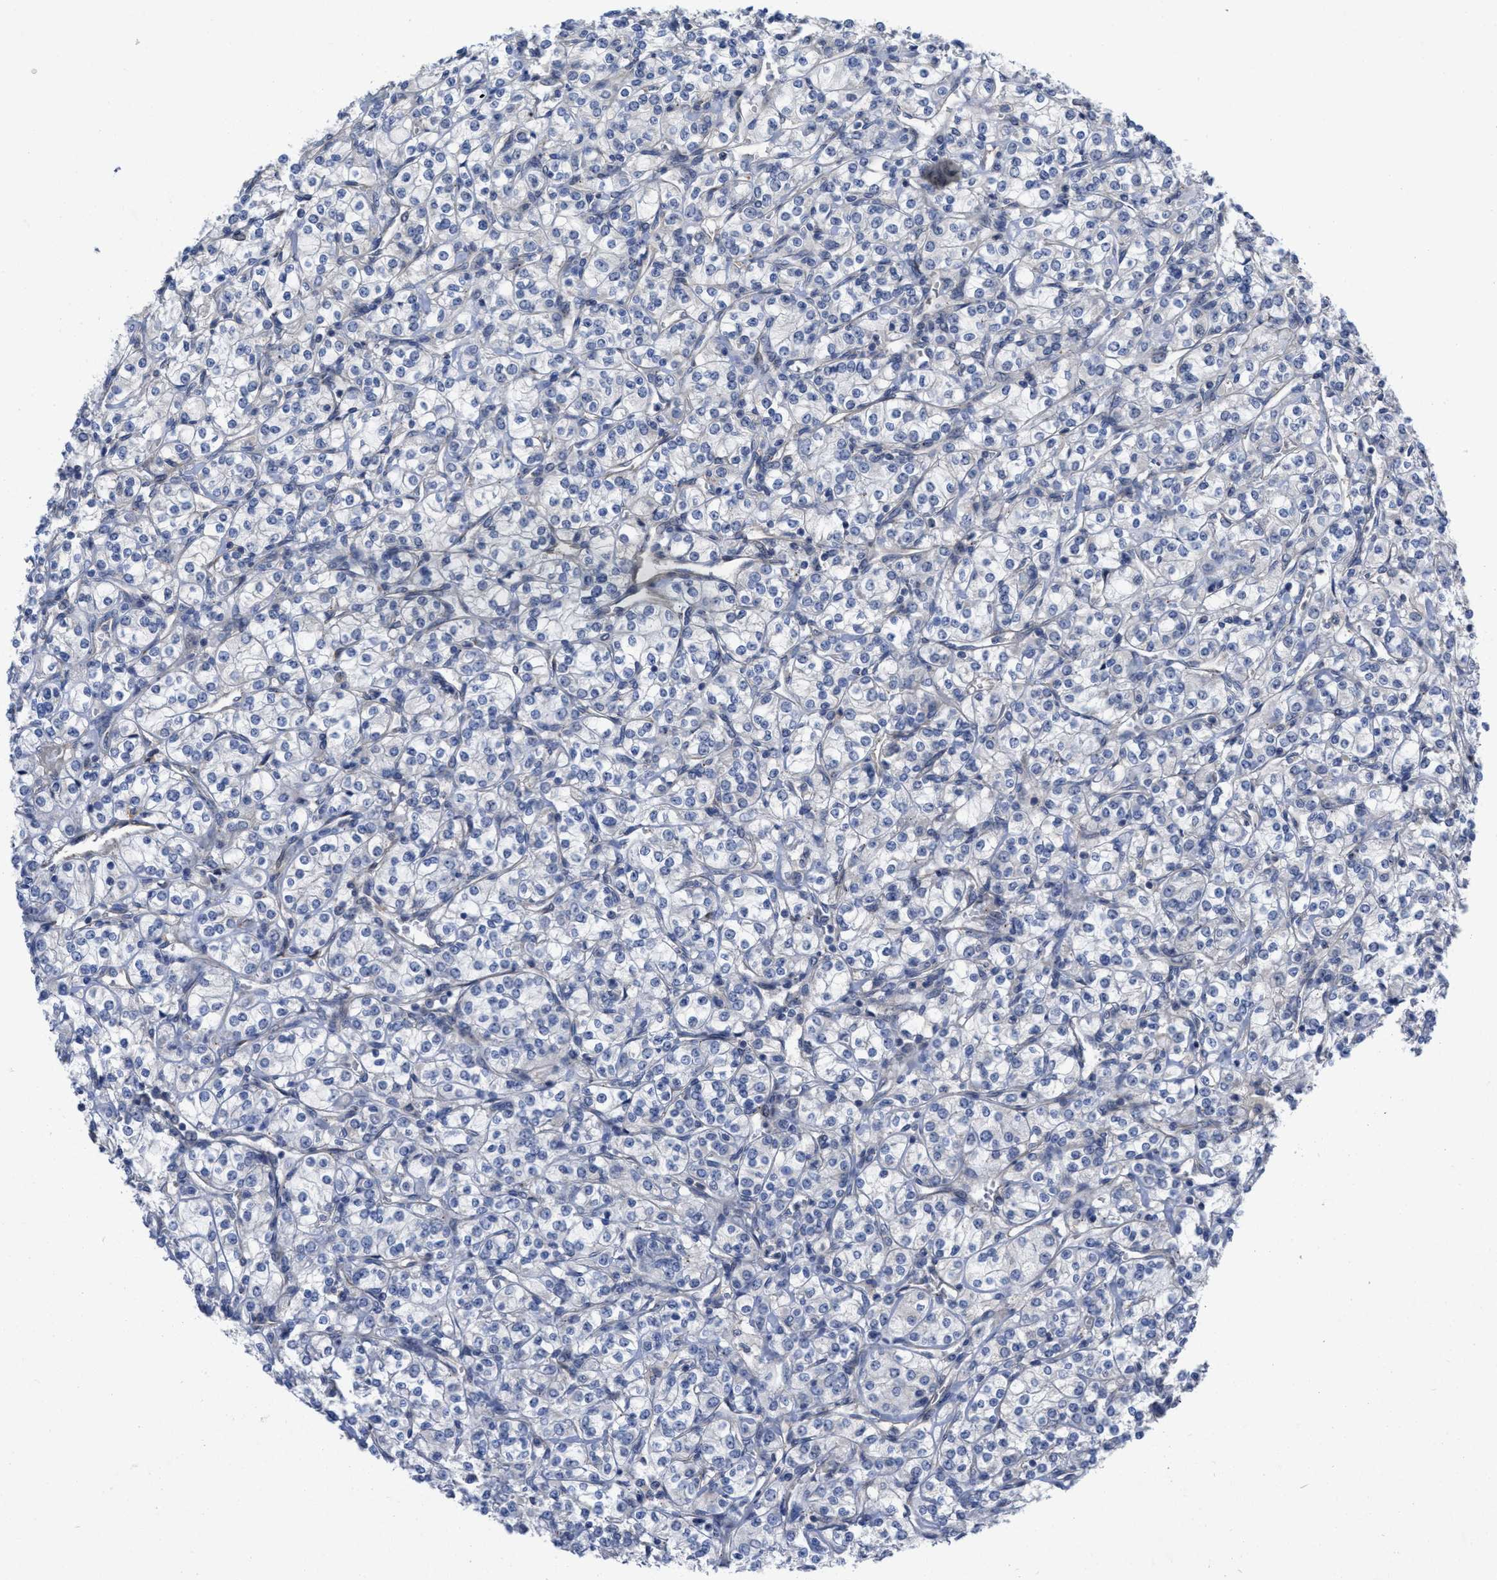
{"staining": {"intensity": "negative", "quantity": "none", "location": "none"}, "tissue": "renal cancer", "cell_type": "Tumor cells", "image_type": "cancer", "snomed": [{"axis": "morphology", "description": "Adenocarcinoma, NOS"}, {"axis": "topography", "description": "Kidney"}], "caption": "Adenocarcinoma (renal) was stained to show a protein in brown. There is no significant expression in tumor cells.", "gene": "ARHGEF26", "patient": {"sex": "male", "age": 77}}